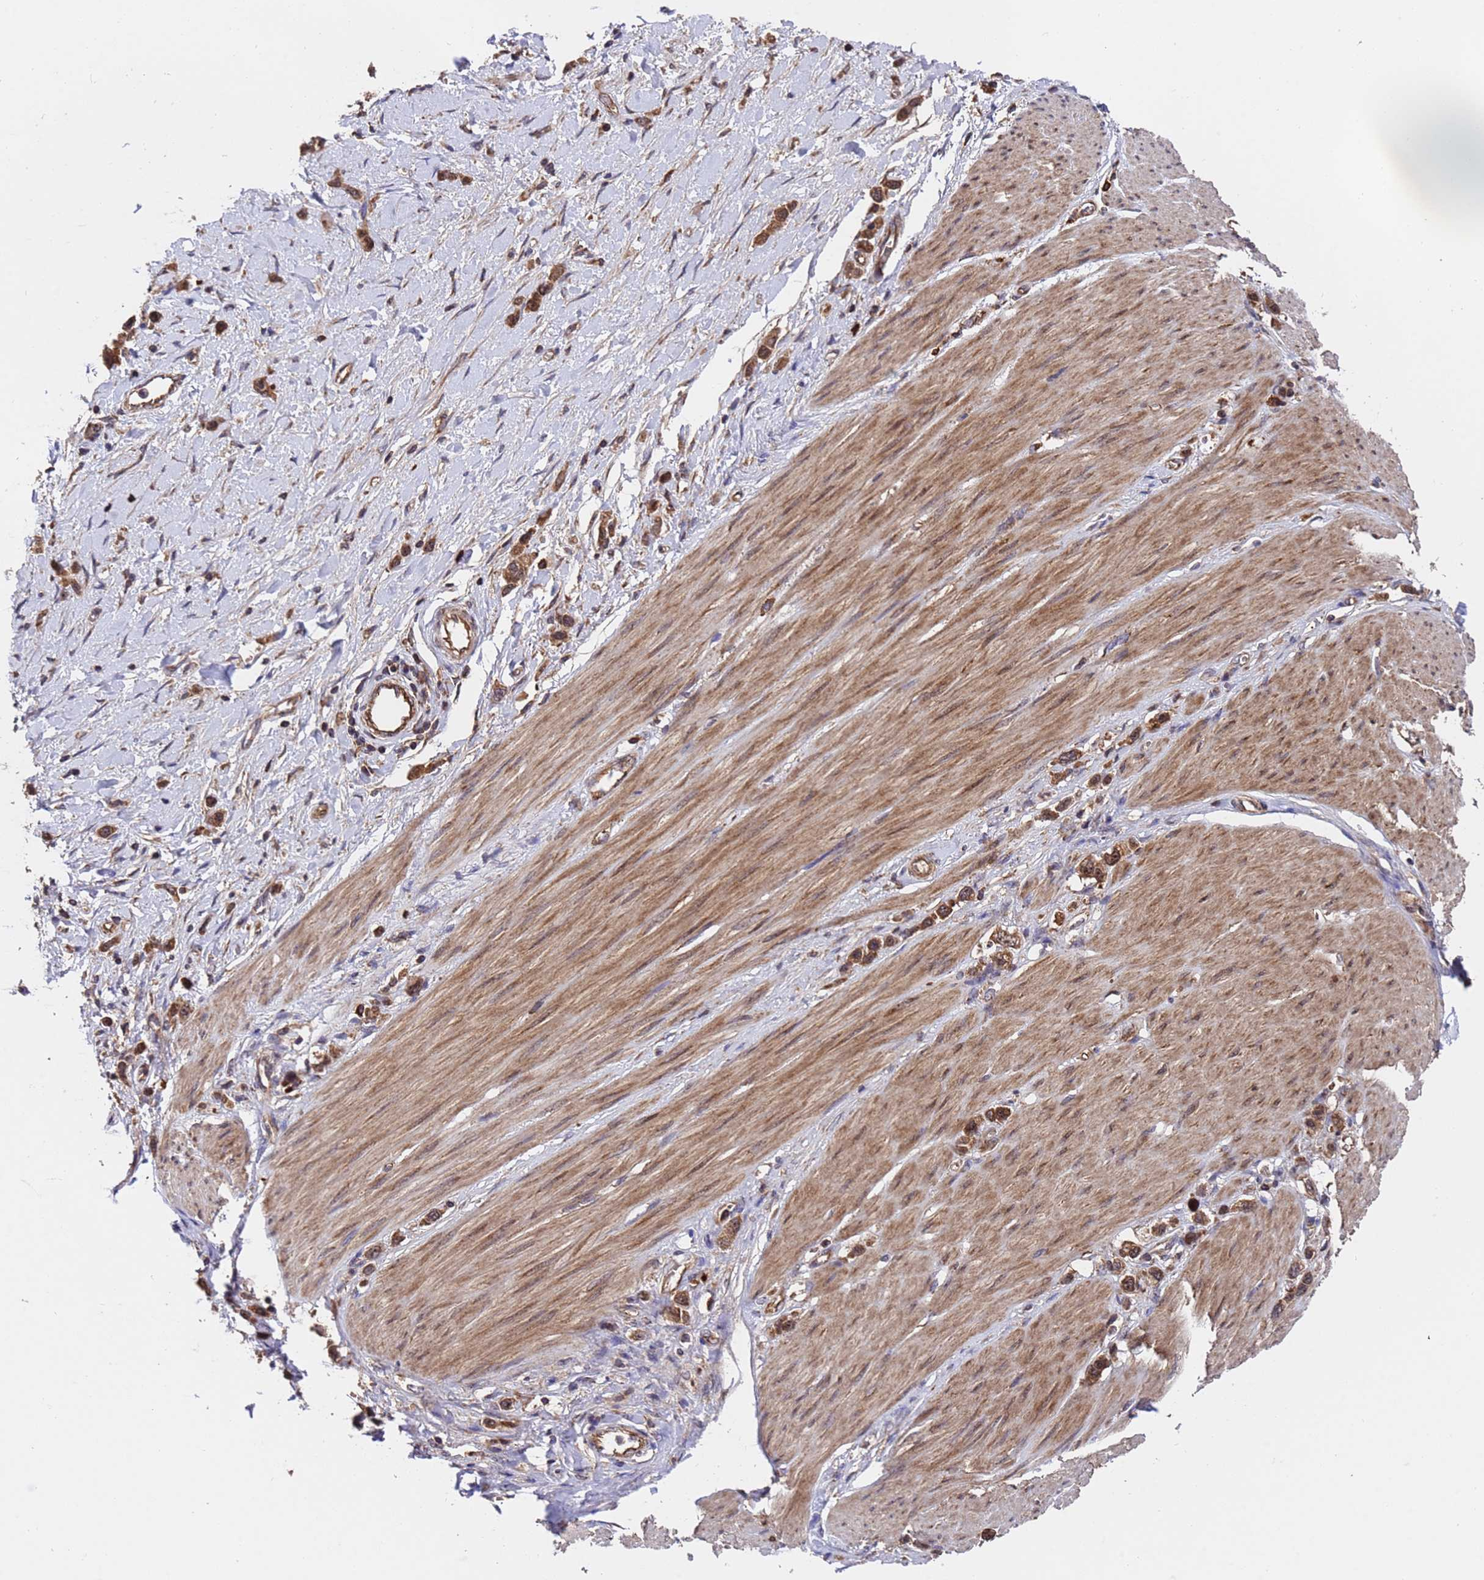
{"staining": {"intensity": "moderate", "quantity": ">75%", "location": "cytoplasmic/membranous"}, "tissue": "stomach cancer", "cell_type": "Tumor cells", "image_type": "cancer", "snomed": [{"axis": "morphology", "description": "Normal tissue, NOS"}, {"axis": "morphology", "description": "Adenocarcinoma, NOS"}, {"axis": "topography", "description": "Stomach, upper"}, {"axis": "topography", "description": "Stomach"}], "caption": "Moderate cytoplasmic/membranous protein staining is identified in about >75% of tumor cells in stomach cancer (adenocarcinoma).", "gene": "TSR3", "patient": {"sex": "female", "age": 65}}